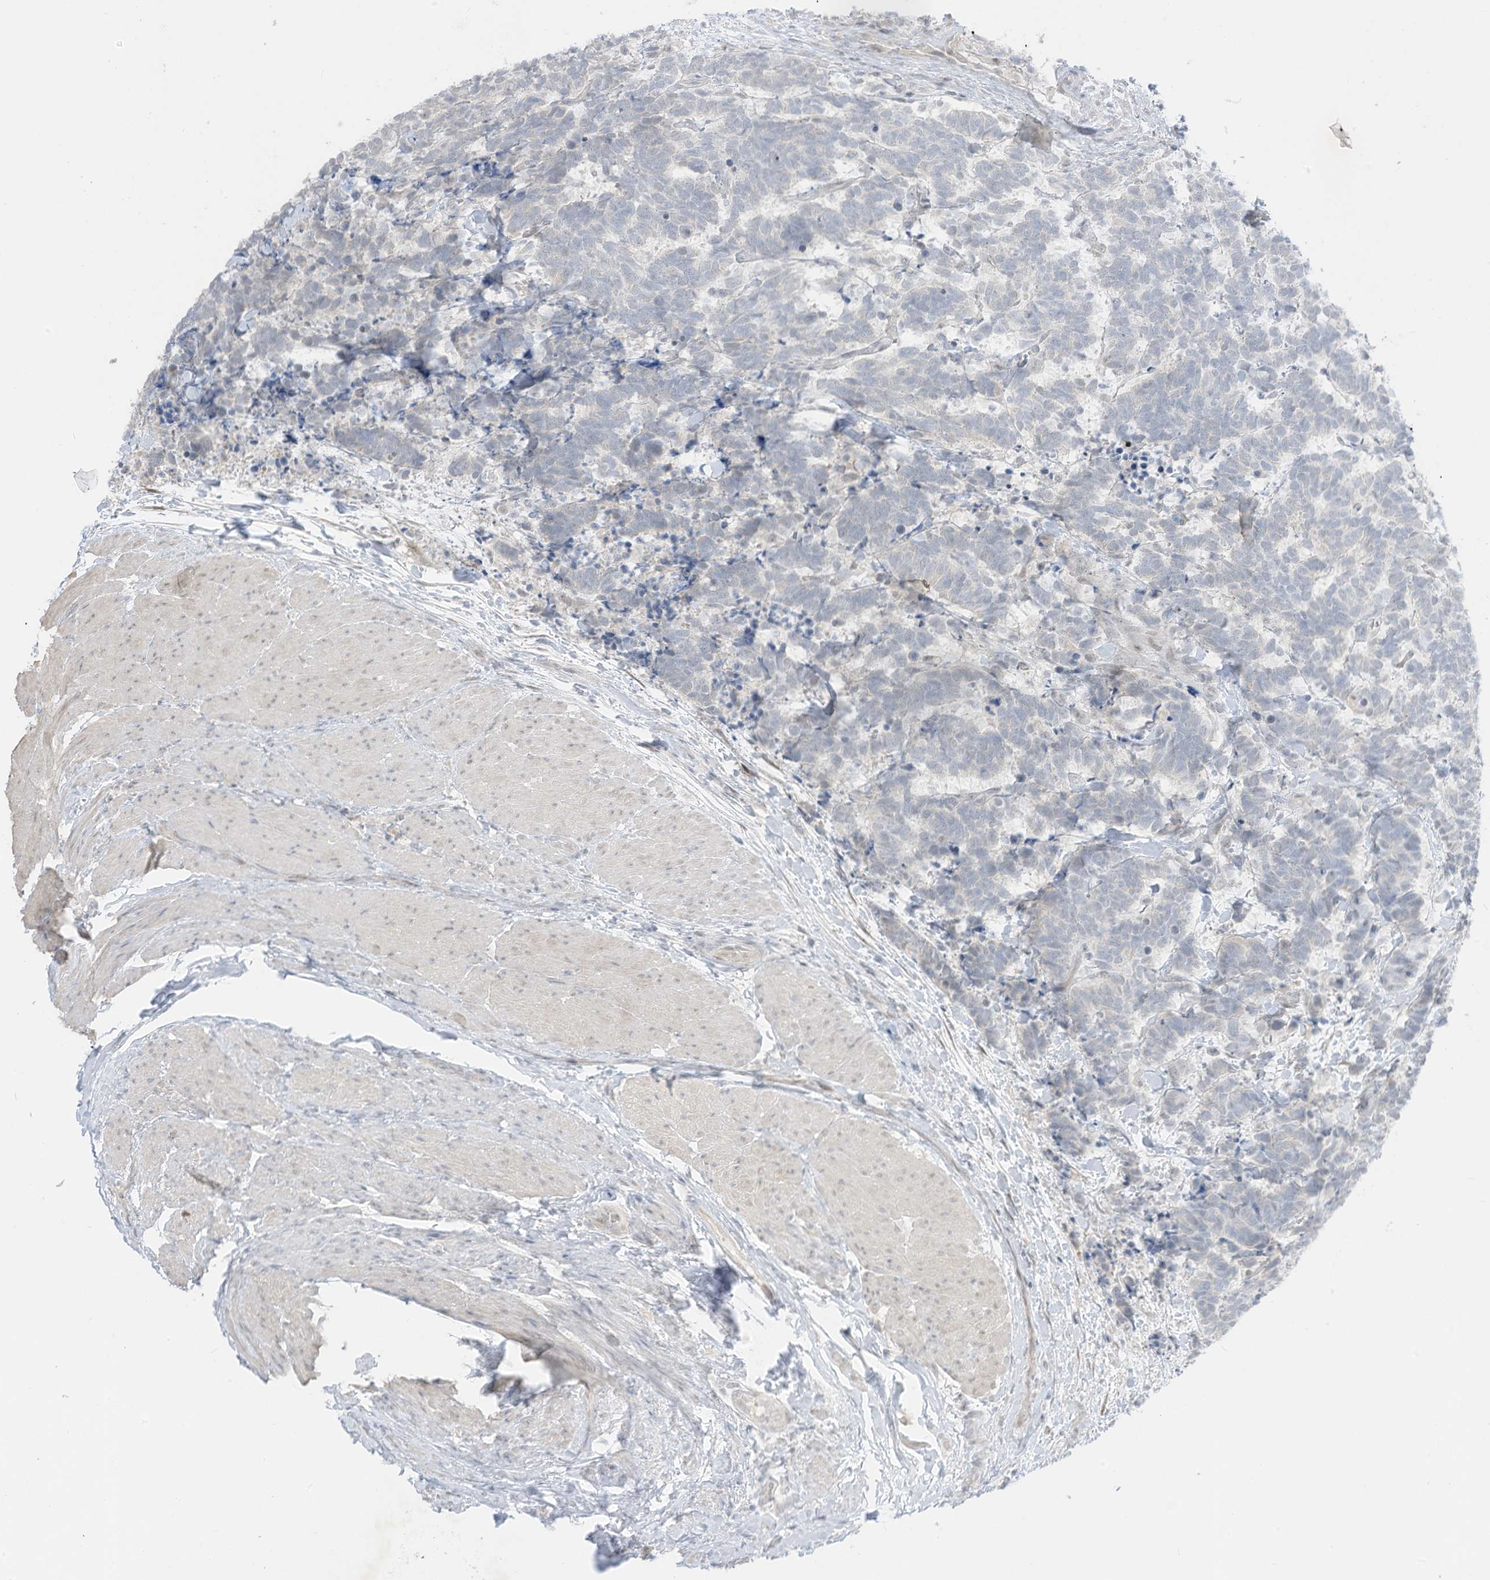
{"staining": {"intensity": "negative", "quantity": "none", "location": "none"}, "tissue": "carcinoid", "cell_type": "Tumor cells", "image_type": "cancer", "snomed": [{"axis": "morphology", "description": "Carcinoma, NOS"}, {"axis": "morphology", "description": "Carcinoid, malignant, NOS"}, {"axis": "topography", "description": "Urinary bladder"}], "caption": "Immunohistochemistry of human carcinoid demonstrates no staining in tumor cells.", "gene": "ASPRV1", "patient": {"sex": "male", "age": 57}}